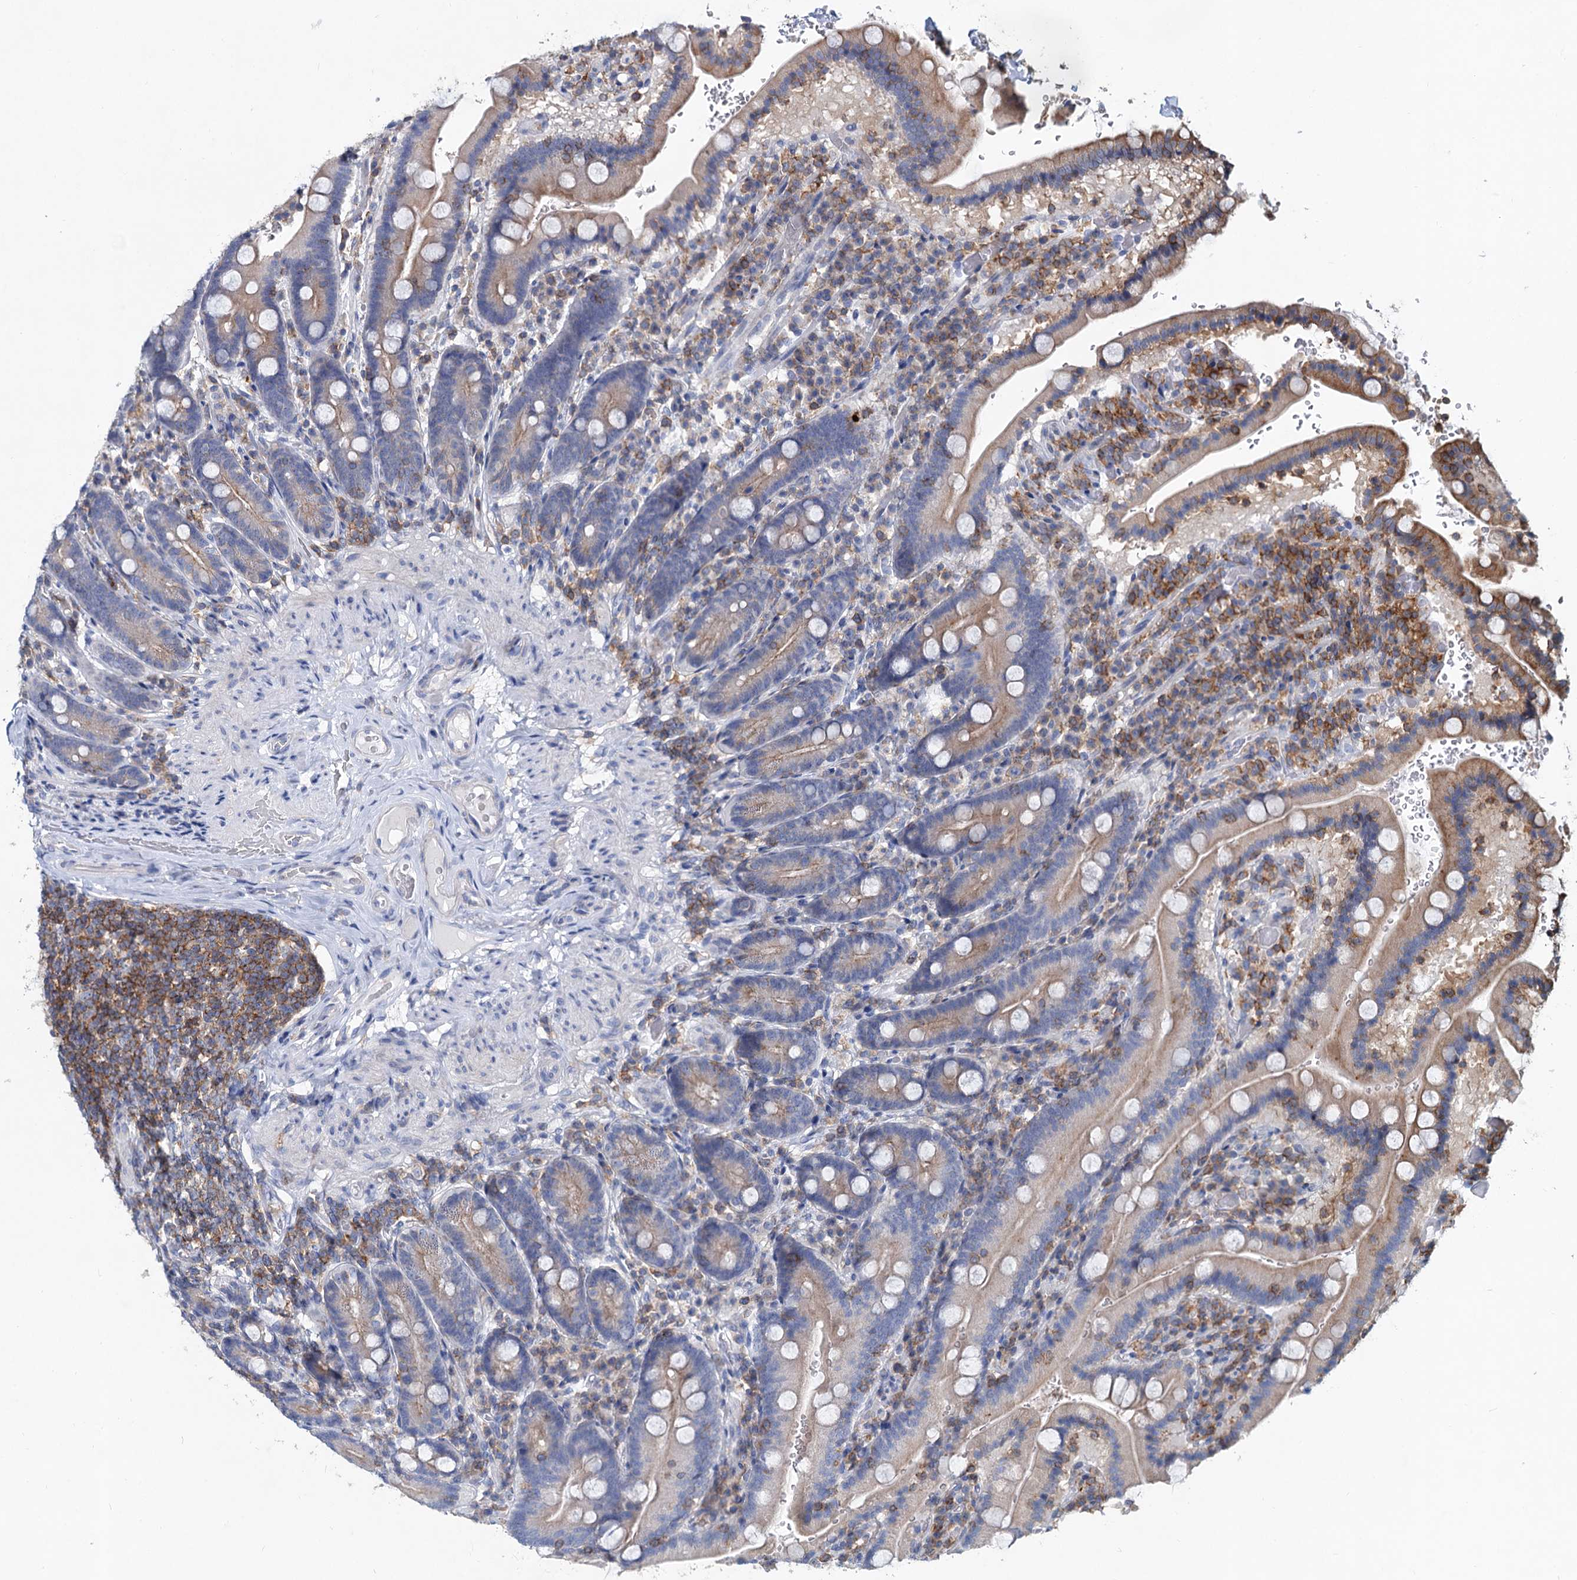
{"staining": {"intensity": "moderate", "quantity": "25%-75%", "location": "cytoplasmic/membranous"}, "tissue": "duodenum", "cell_type": "Glandular cells", "image_type": "normal", "snomed": [{"axis": "morphology", "description": "Normal tissue, NOS"}, {"axis": "topography", "description": "Duodenum"}], "caption": "Brown immunohistochemical staining in normal human duodenum demonstrates moderate cytoplasmic/membranous staining in about 25%-75% of glandular cells.", "gene": "LRCH4", "patient": {"sex": "female", "age": 62}}